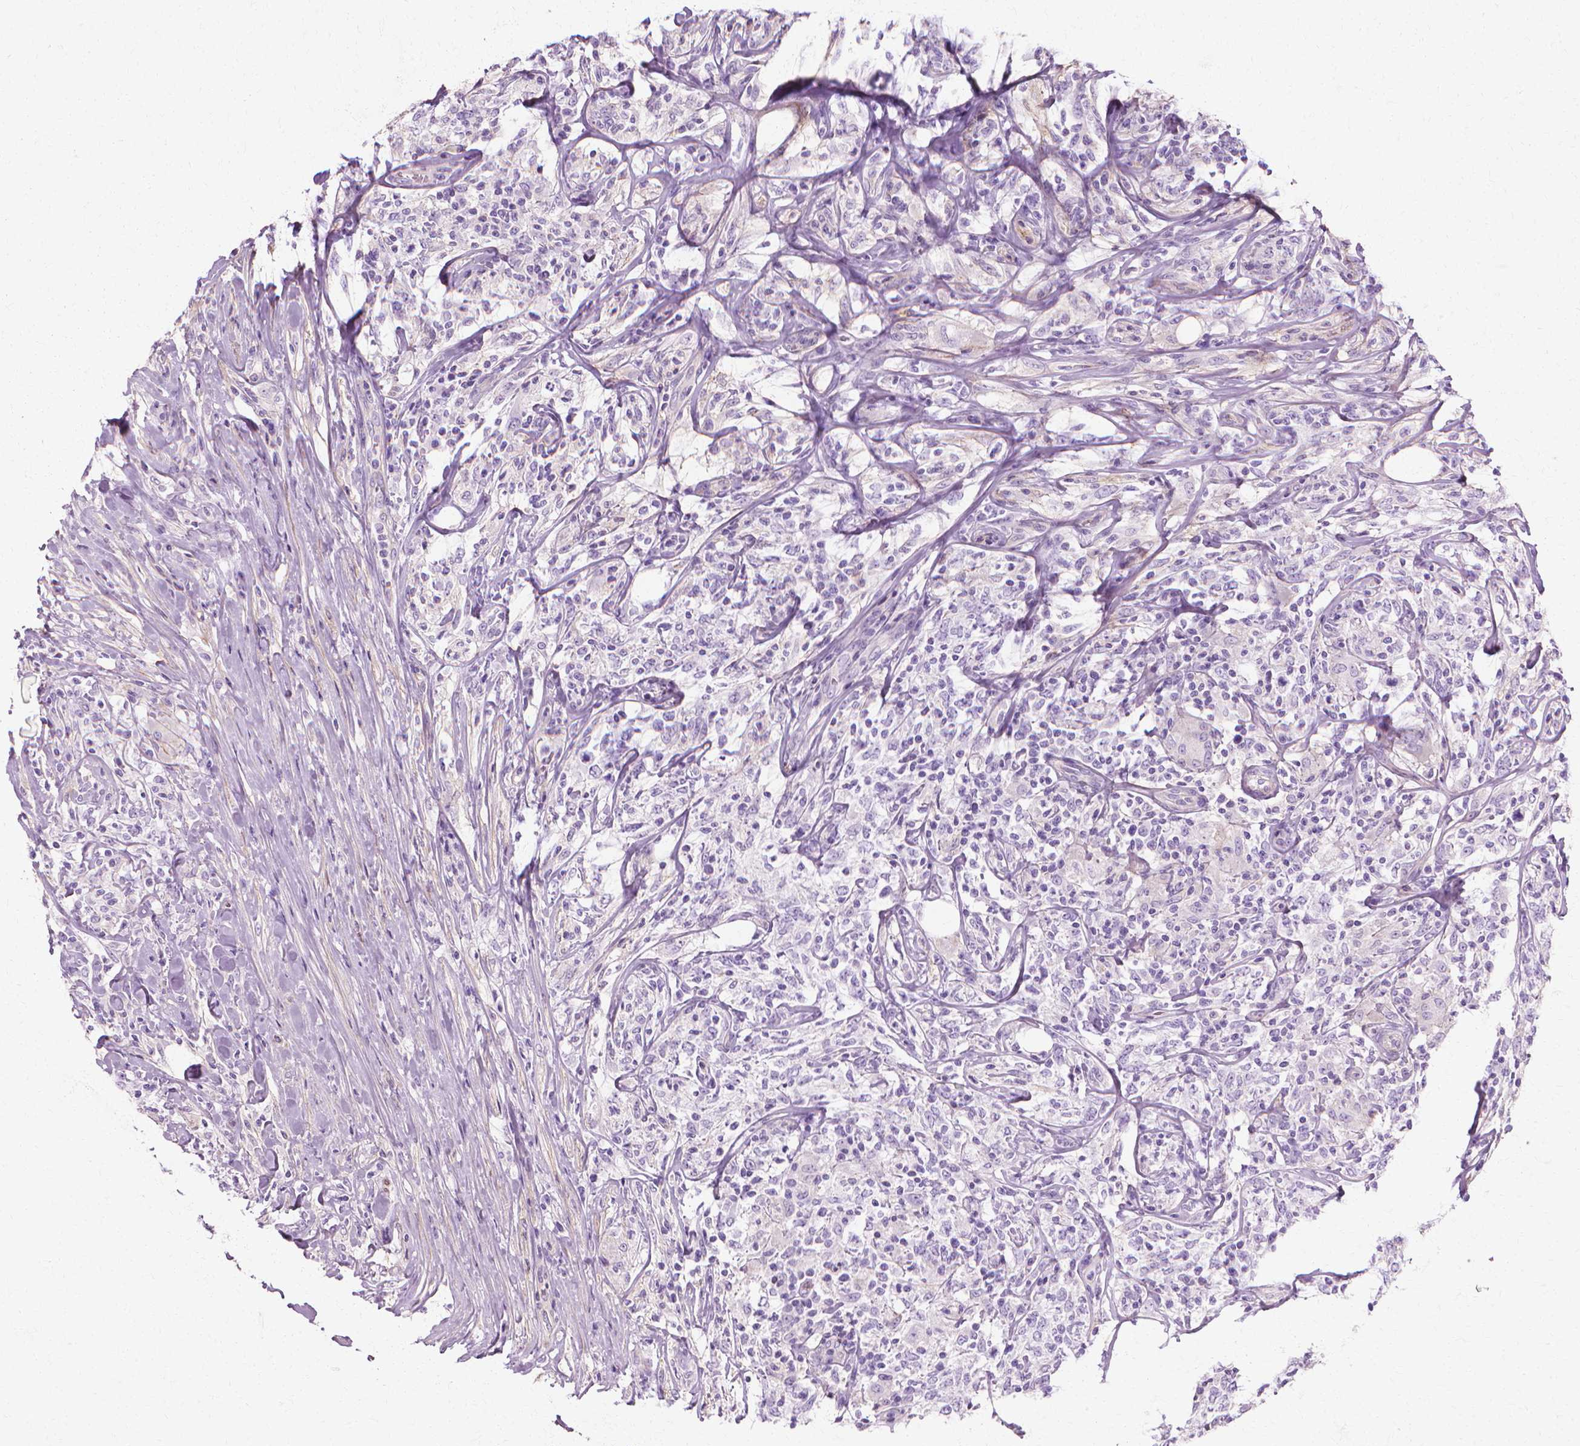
{"staining": {"intensity": "negative", "quantity": "none", "location": "none"}, "tissue": "lymphoma", "cell_type": "Tumor cells", "image_type": "cancer", "snomed": [{"axis": "morphology", "description": "Malignant lymphoma, non-Hodgkin's type, High grade"}, {"axis": "topography", "description": "Lymph node"}], "caption": "Malignant lymphoma, non-Hodgkin's type (high-grade) stained for a protein using immunohistochemistry (IHC) shows no staining tumor cells.", "gene": "CFAP157", "patient": {"sex": "female", "age": 84}}